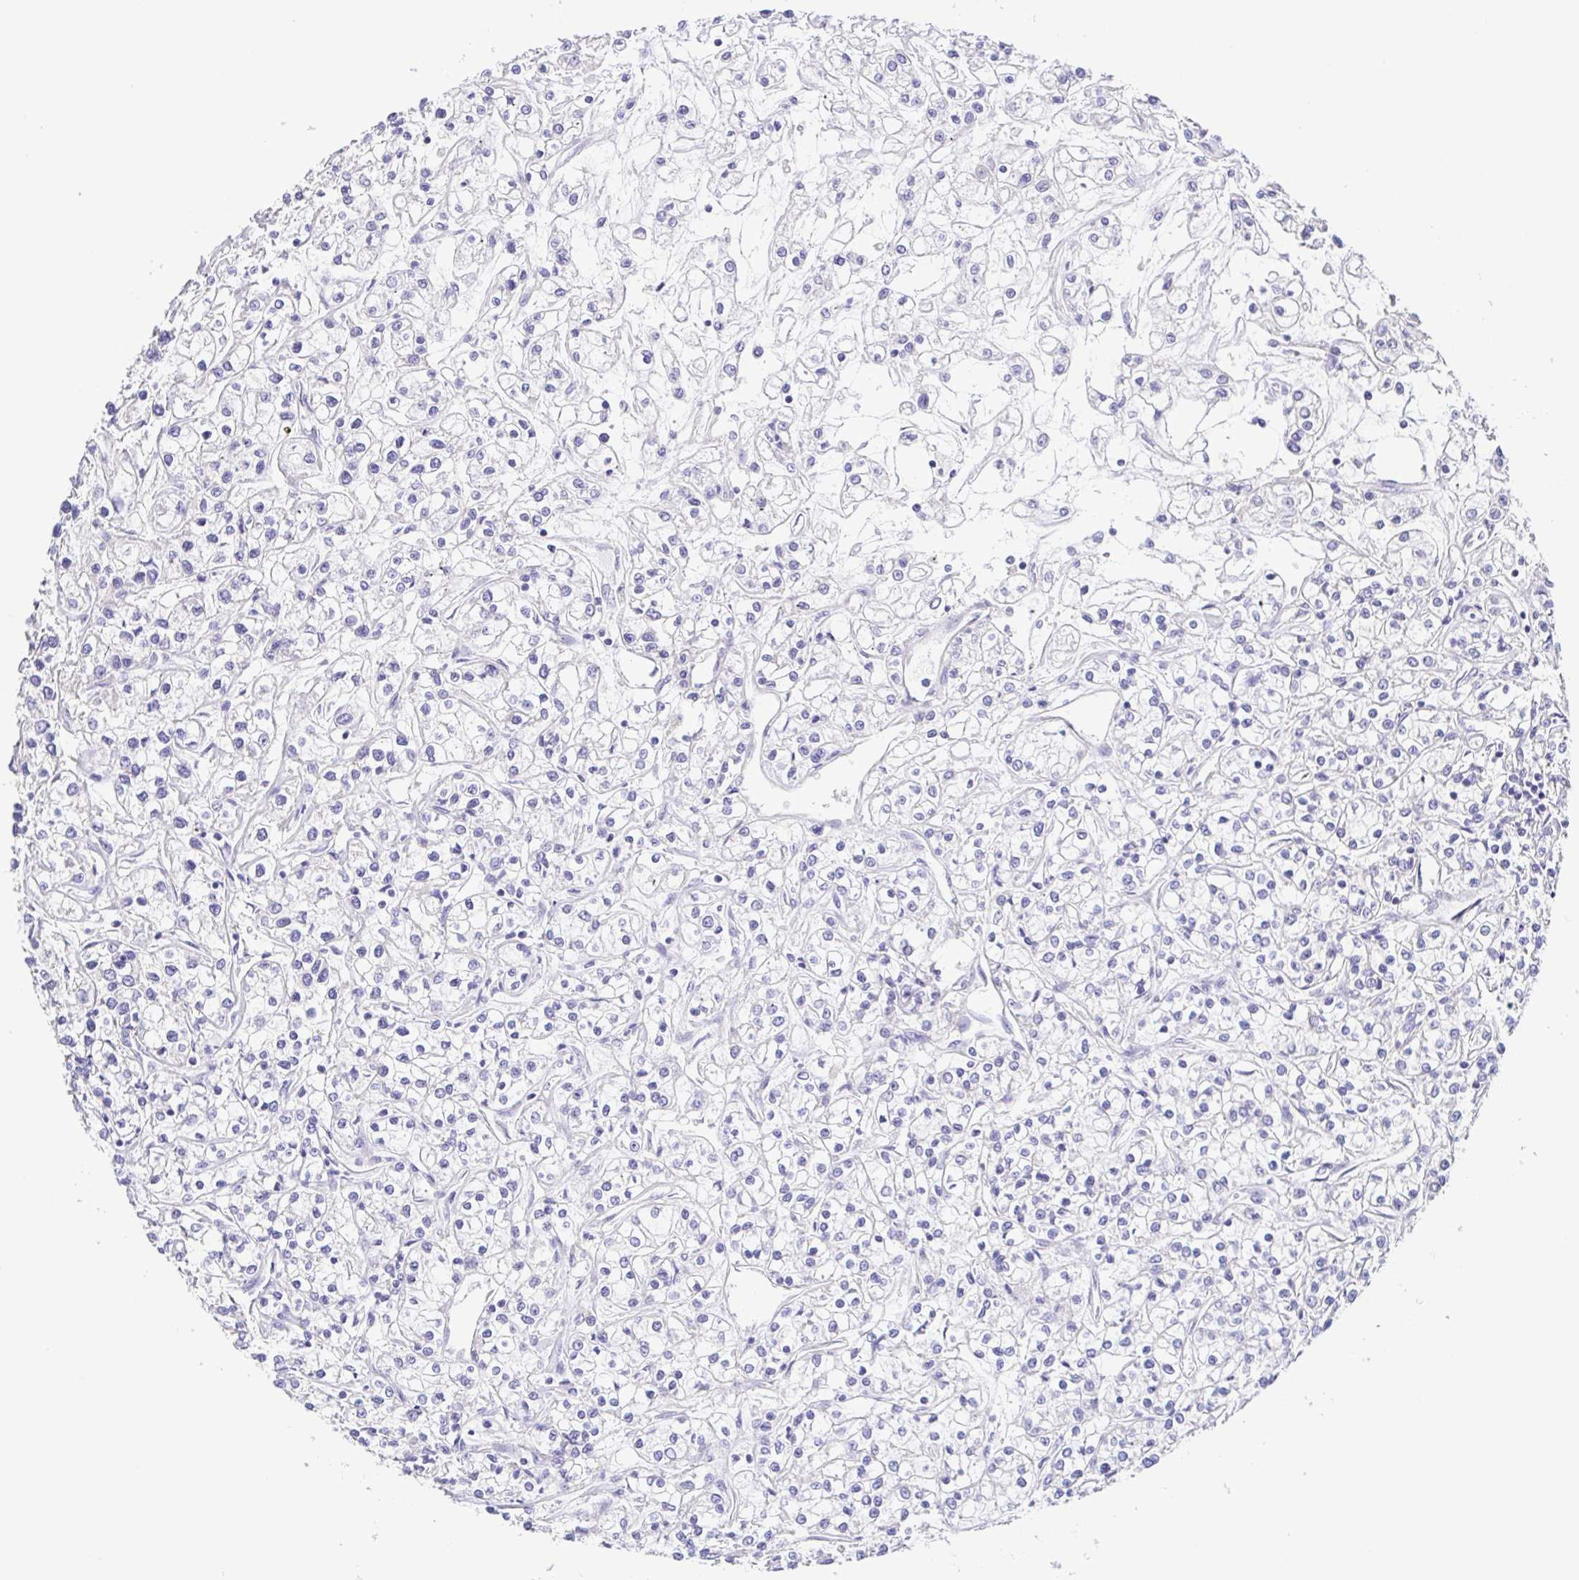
{"staining": {"intensity": "negative", "quantity": "none", "location": "none"}, "tissue": "renal cancer", "cell_type": "Tumor cells", "image_type": "cancer", "snomed": [{"axis": "morphology", "description": "Adenocarcinoma, NOS"}, {"axis": "topography", "description": "Kidney"}], "caption": "An image of renal cancer stained for a protein shows no brown staining in tumor cells.", "gene": "GINM1", "patient": {"sex": "female", "age": 59}}